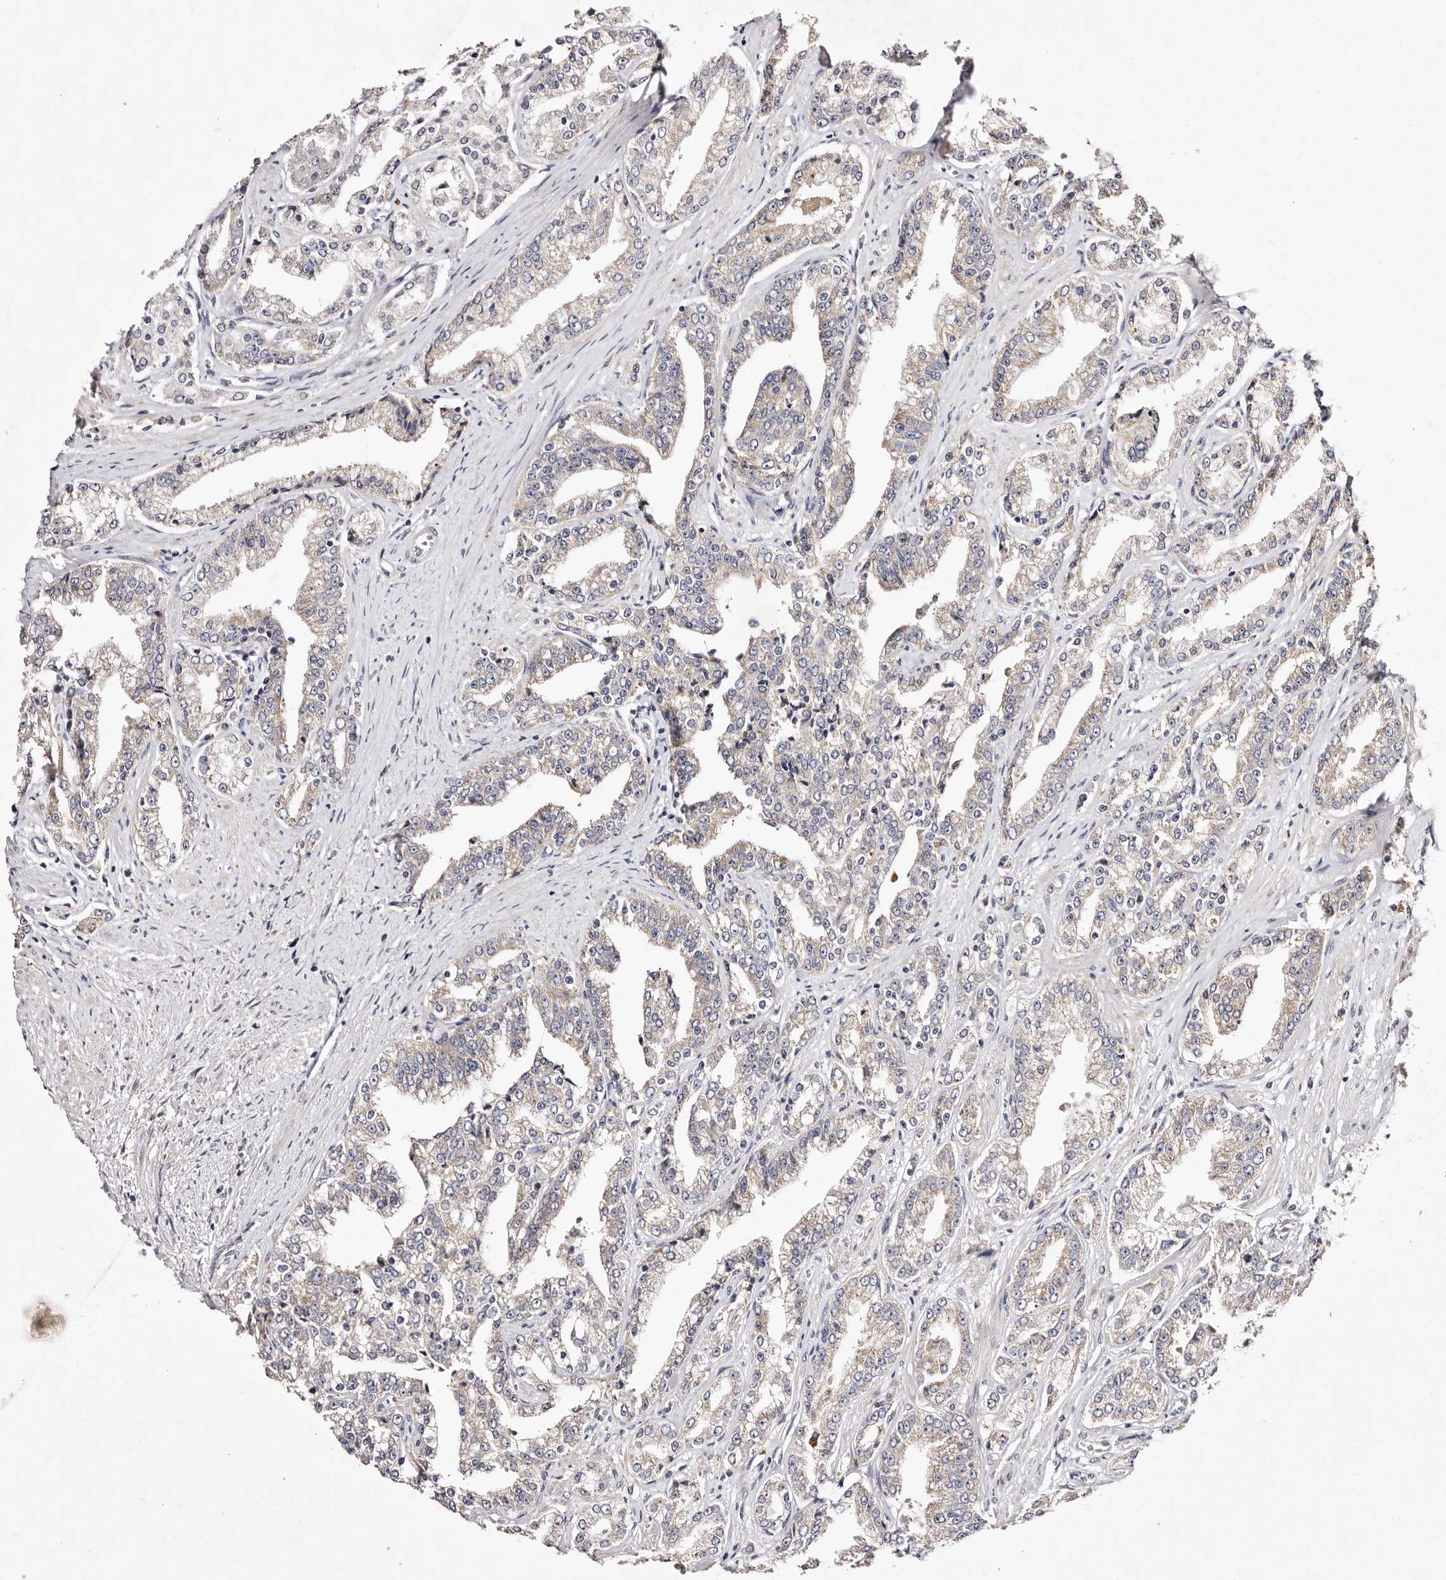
{"staining": {"intensity": "weak", "quantity": "25%-75%", "location": "cytoplasmic/membranous"}, "tissue": "prostate cancer", "cell_type": "Tumor cells", "image_type": "cancer", "snomed": [{"axis": "morphology", "description": "Adenocarcinoma, High grade"}, {"axis": "topography", "description": "Prostate"}], "caption": "Tumor cells reveal low levels of weak cytoplasmic/membranous staining in about 25%-75% of cells in adenocarcinoma (high-grade) (prostate).", "gene": "TSC2", "patient": {"sex": "male", "age": 71}}